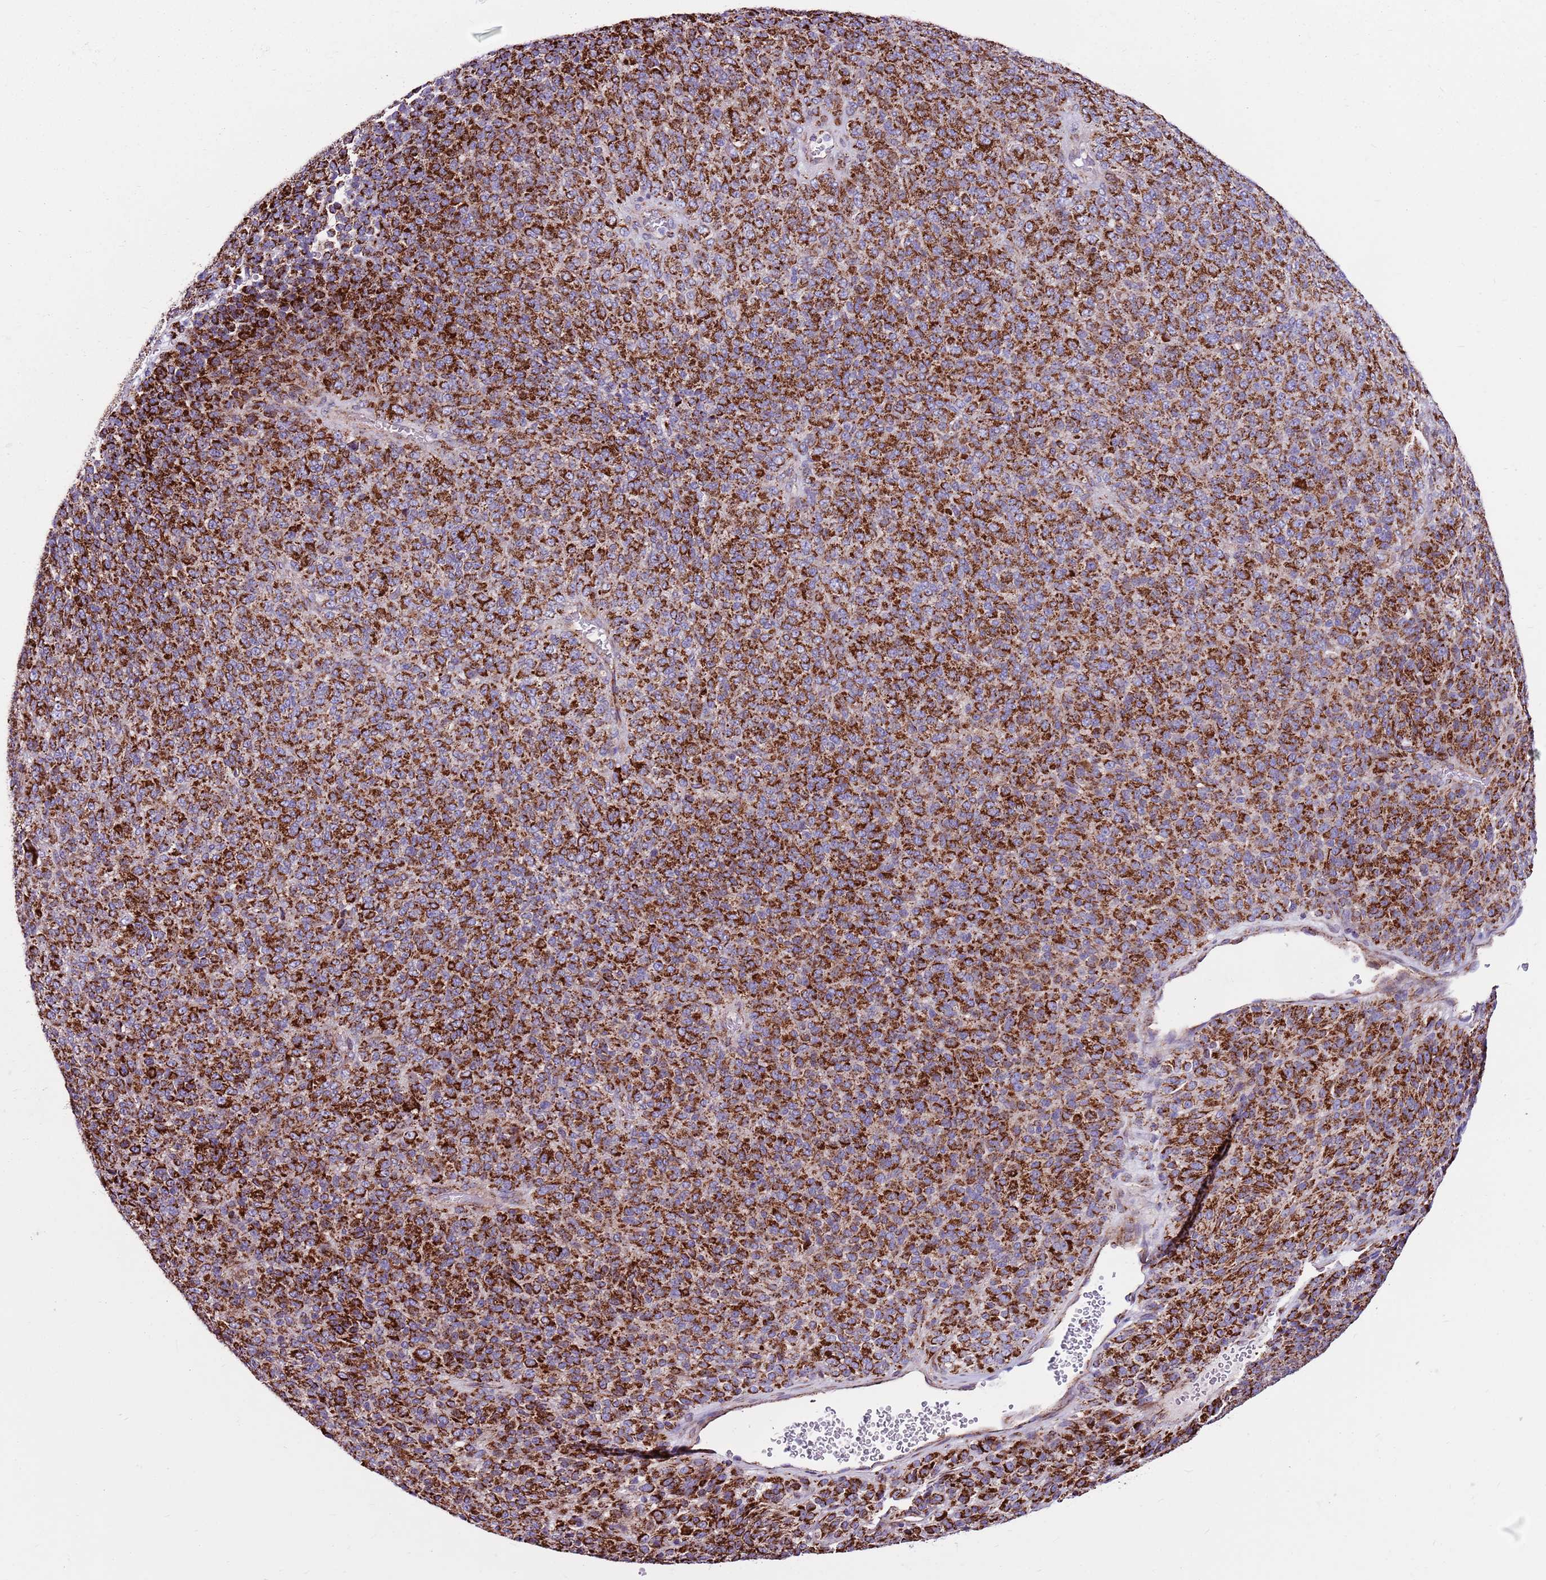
{"staining": {"intensity": "strong", "quantity": ">75%", "location": "cytoplasmic/membranous"}, "tissue": "melanoma", "cell_type": "Tumor cells", "image_type": "cancer", "snomed": [{"axis": "morphology", "description": "Malignant melanoma, Metastatic site"}, {"axis": "topography", "description": "Brain"}], "caption": "Immunohistochemical staining of human malignant melanoma (metastatic site) shows strong cytoplasmic/membranous protein staining in about >75% of tumor cells.", "gene": "HECTD4", "patient": {"sex": "female", "age": 56}}